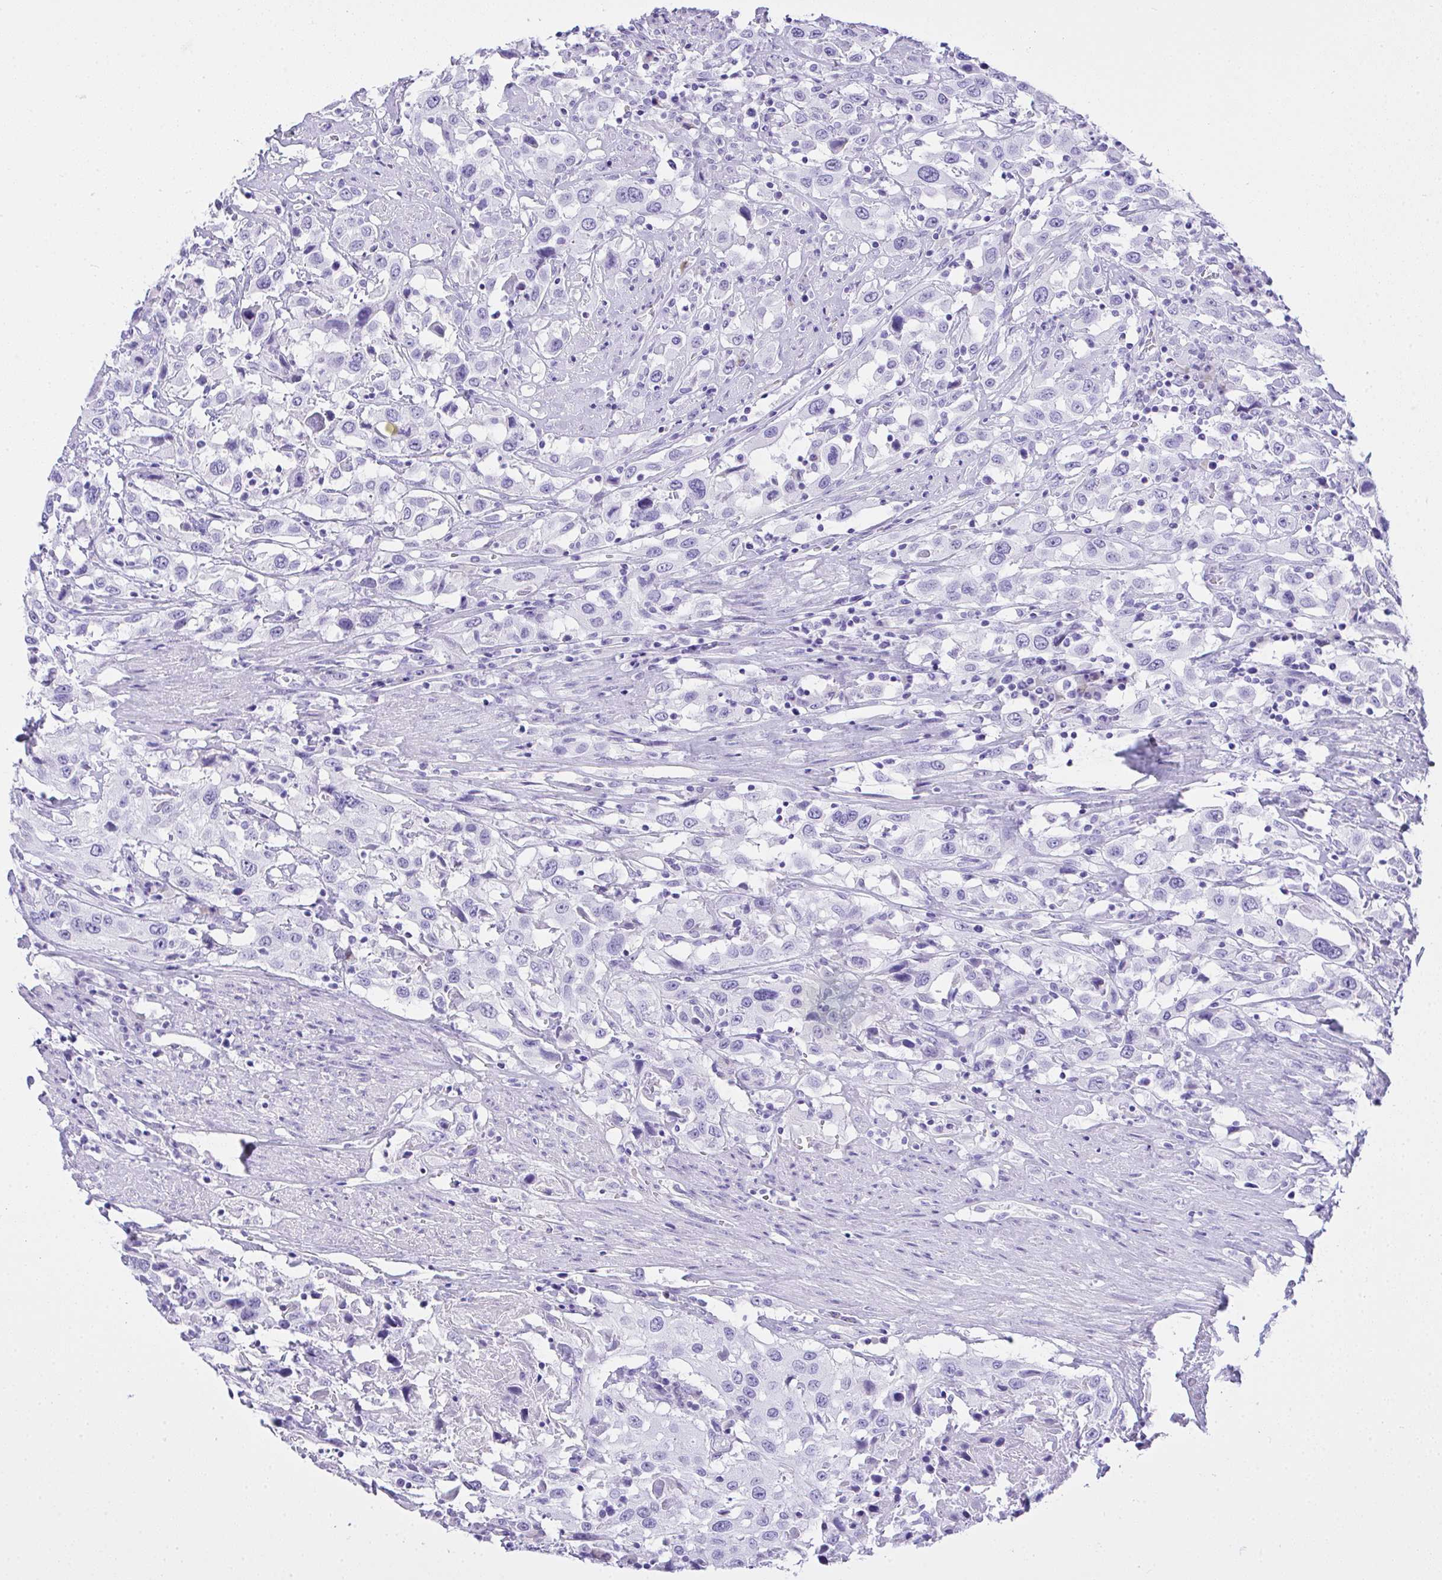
{"staining": {"intensity": "negative", "quantity": "none", "location": "none"}, "tissue": "urothelial cancer", "cell_type": "Tumor cells", "image_type": "cancer", "snomed": [{"axis": "morphology", "description": "Urothelial carcinoma, High grade"}, {"axis": "topography", "description": "Urinary bladder"}], "caption": "Tumor cells show no significant protein expression in urothelial cancer.", "gene": "AKR1D1", "patient": {"sex": "male", "age": 61}}